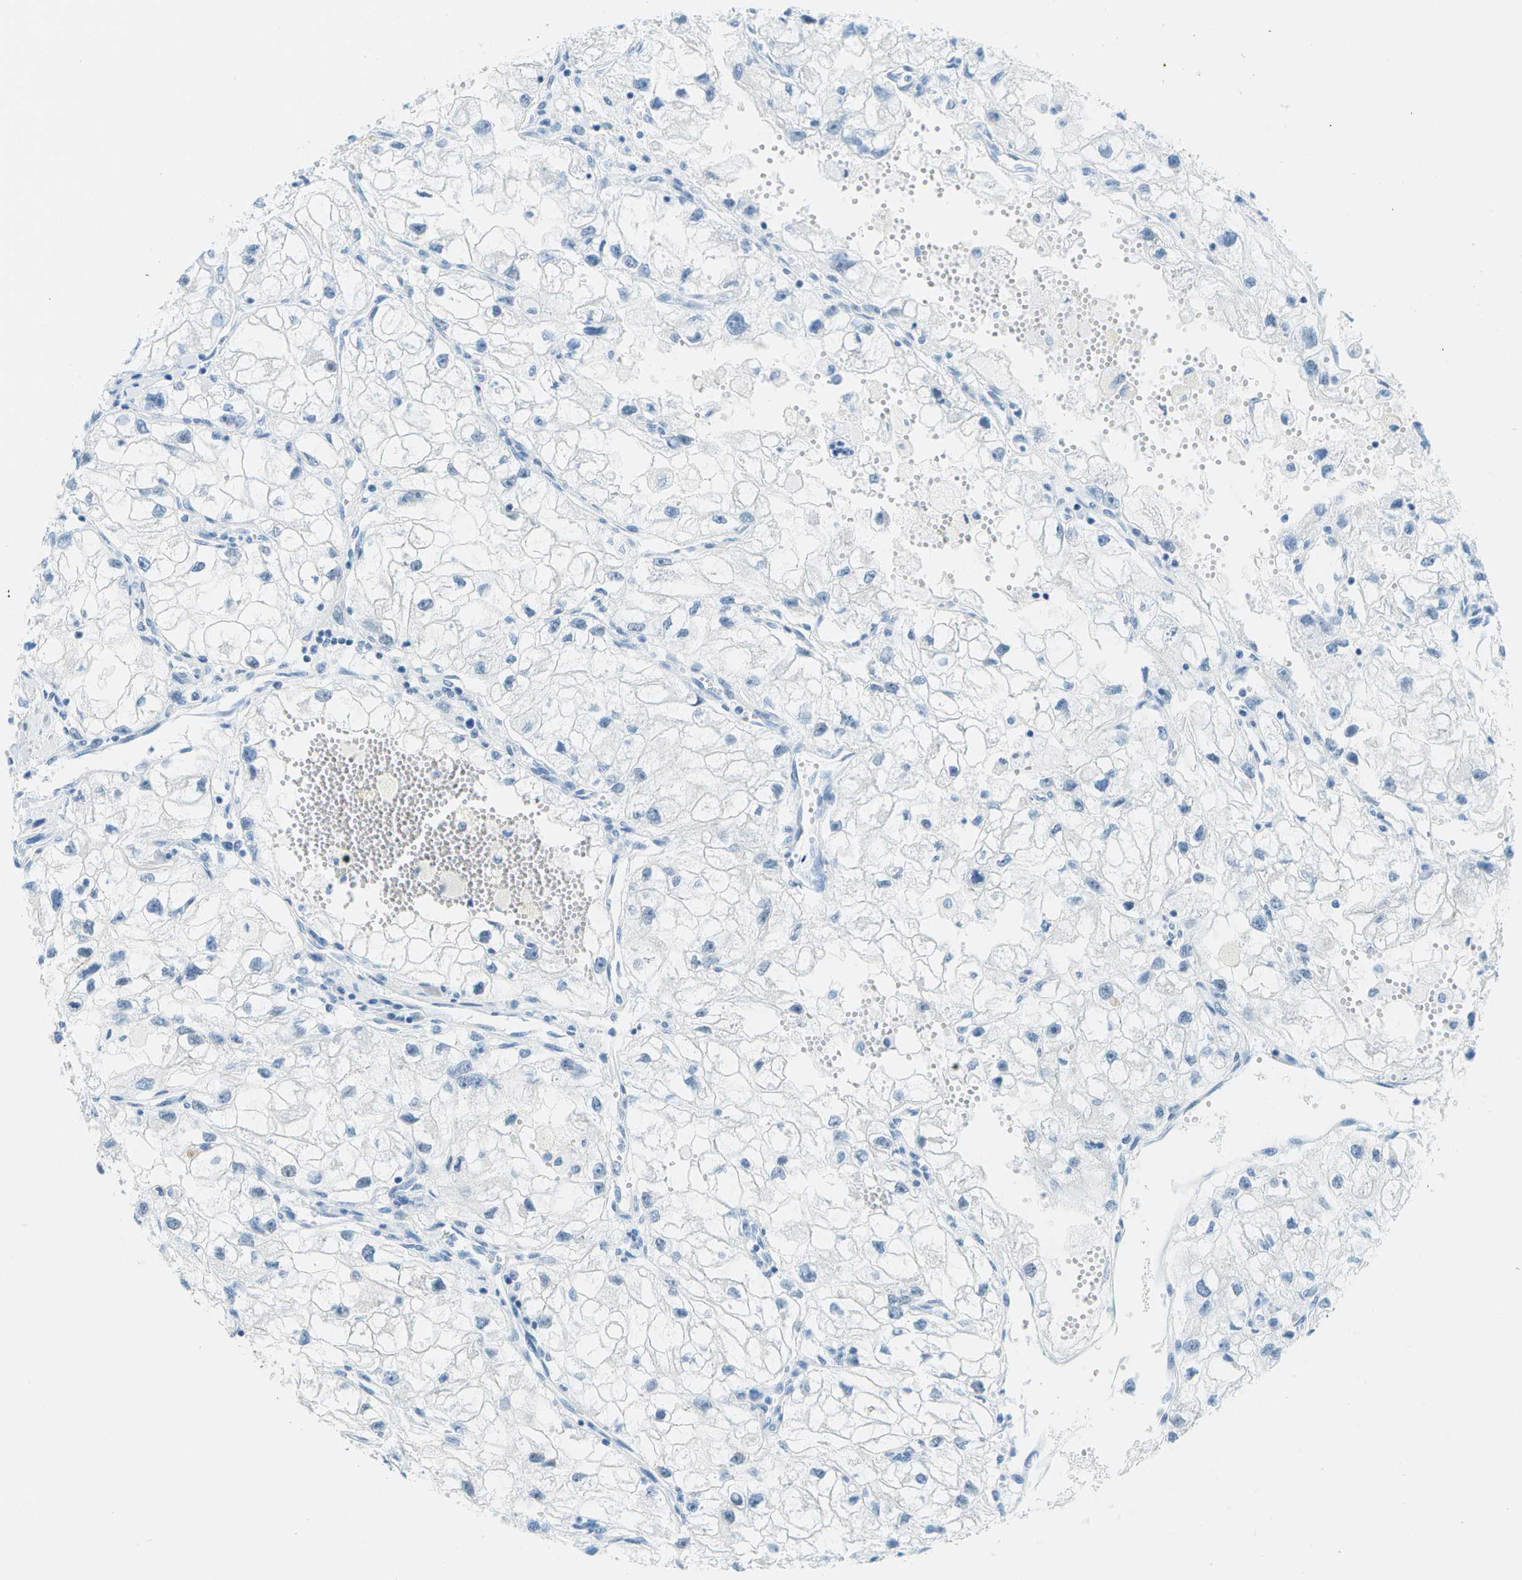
{"staining": {"intensity": "negative", "quantity": "none", "location": "none"}, "tissue": "renal cancer", "cell_type": "Tumor cells", "image_type": "cancer", "snomed": [{"axis": "morphology", "description": "Adenocarcinoma, NOS"}, {"axis": "topography", "description": "Kidney"}], "caption": "IHC image of adenocarcinoma (renal) stained for a protein (brown), which exhibits no positivity in tumor cells. (DAB (3,3'-diaminobenzidine) IHC visualized using brightfield microscopy, high magnification).", "gene": "NEK11", "patient": {"sex": "female", "age": 70}}